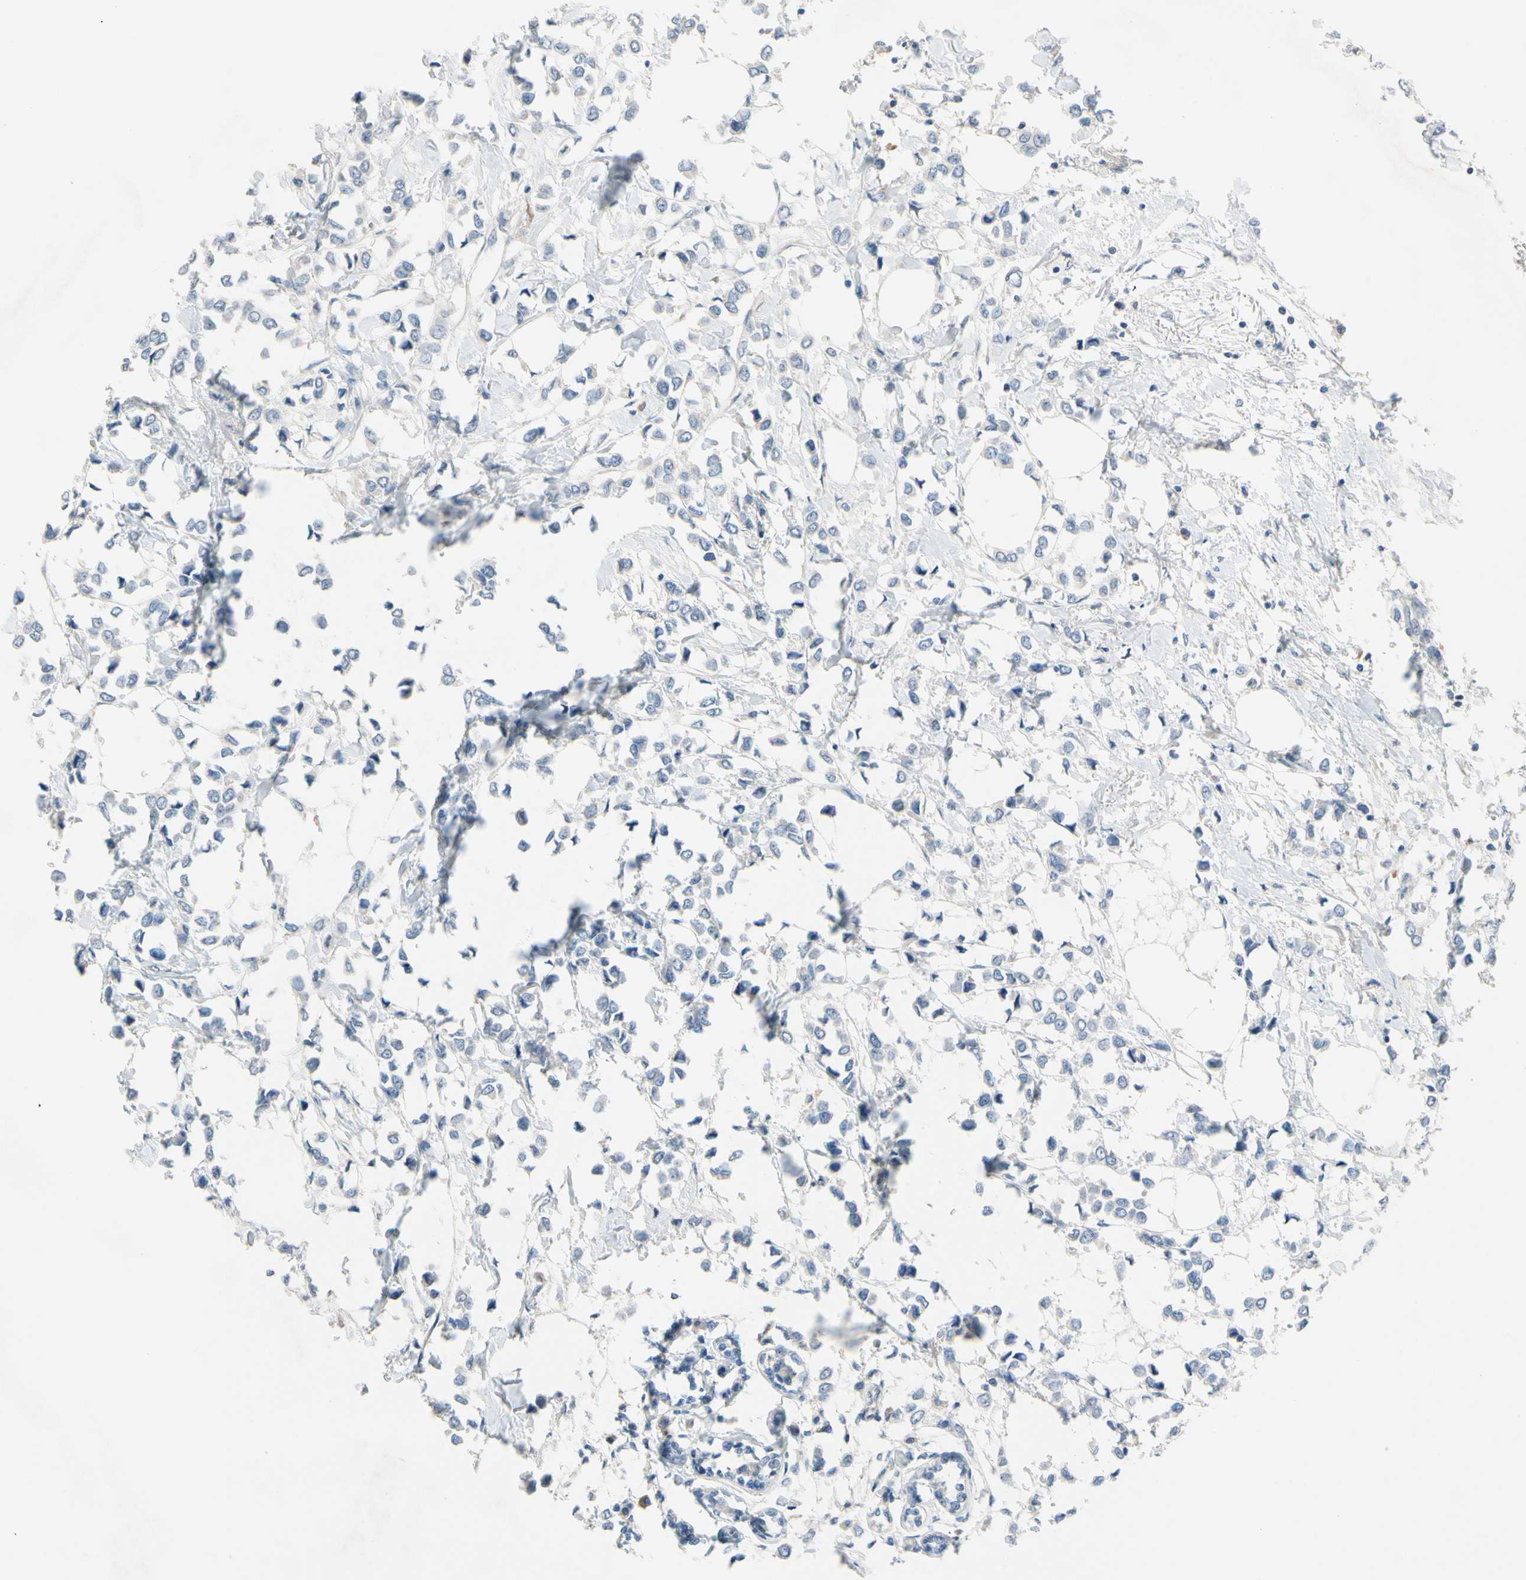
{"staining": {"intensity": "negative", "quantity": "none", "location": "none"}, "tissue": "breast cancer", "cell_type": "Tumor cells", "image_type": "cancer", "snomed": [{"axis": "morphology", "description": "Lobular carcinoma"}, {"axis": "topography", "description": "Breast"}], "caption": "Tumor cells are negative for brown protein staining in lobular carcinoma (breast).", "gene": "SIGLEC5", "patient": {"sex": "female", "age": 51}}